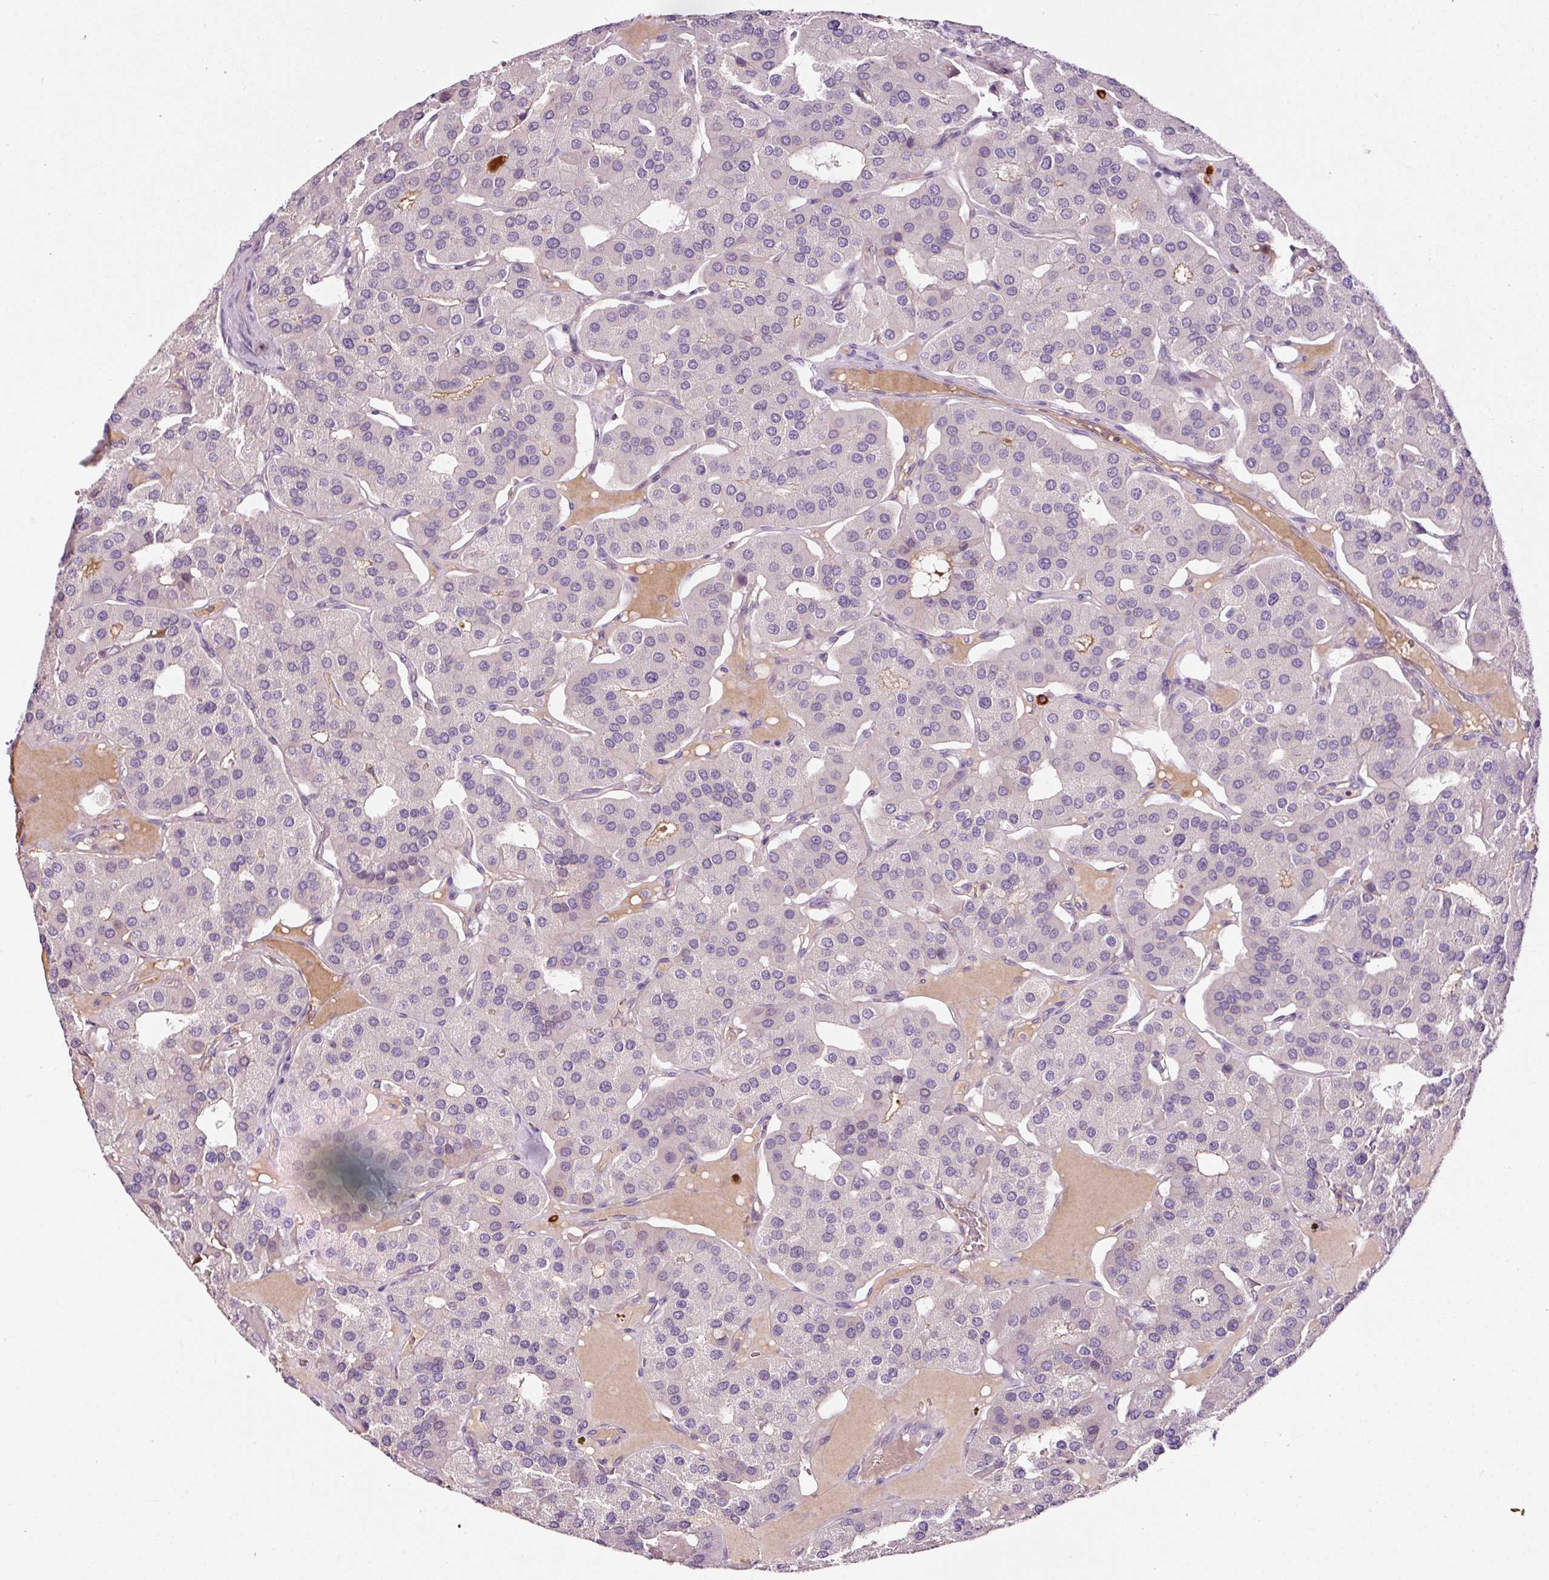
{"staining": {"intensity": "negative", "quantity": "none", "location": "none"}, "tissue": "parathyroid gland", "cell_type": "Glandular cells", "image_type": "normal", "snomed": [{"axis": "morphology", "description": "Normal tissue, NOS"}, {"axis": "morphology", "description": "Adenoma, NOS"}, {"axis": "topography", "description": "Parathyroid gland"}], "caption": "A high-resolution micrograph shows immunohistochemistry staining of benign parathyroid gland, which exhibits no significant positivity in glandular cells.", "gene": "ABCB4", "patient": {"sex": "female", "age": 86}}